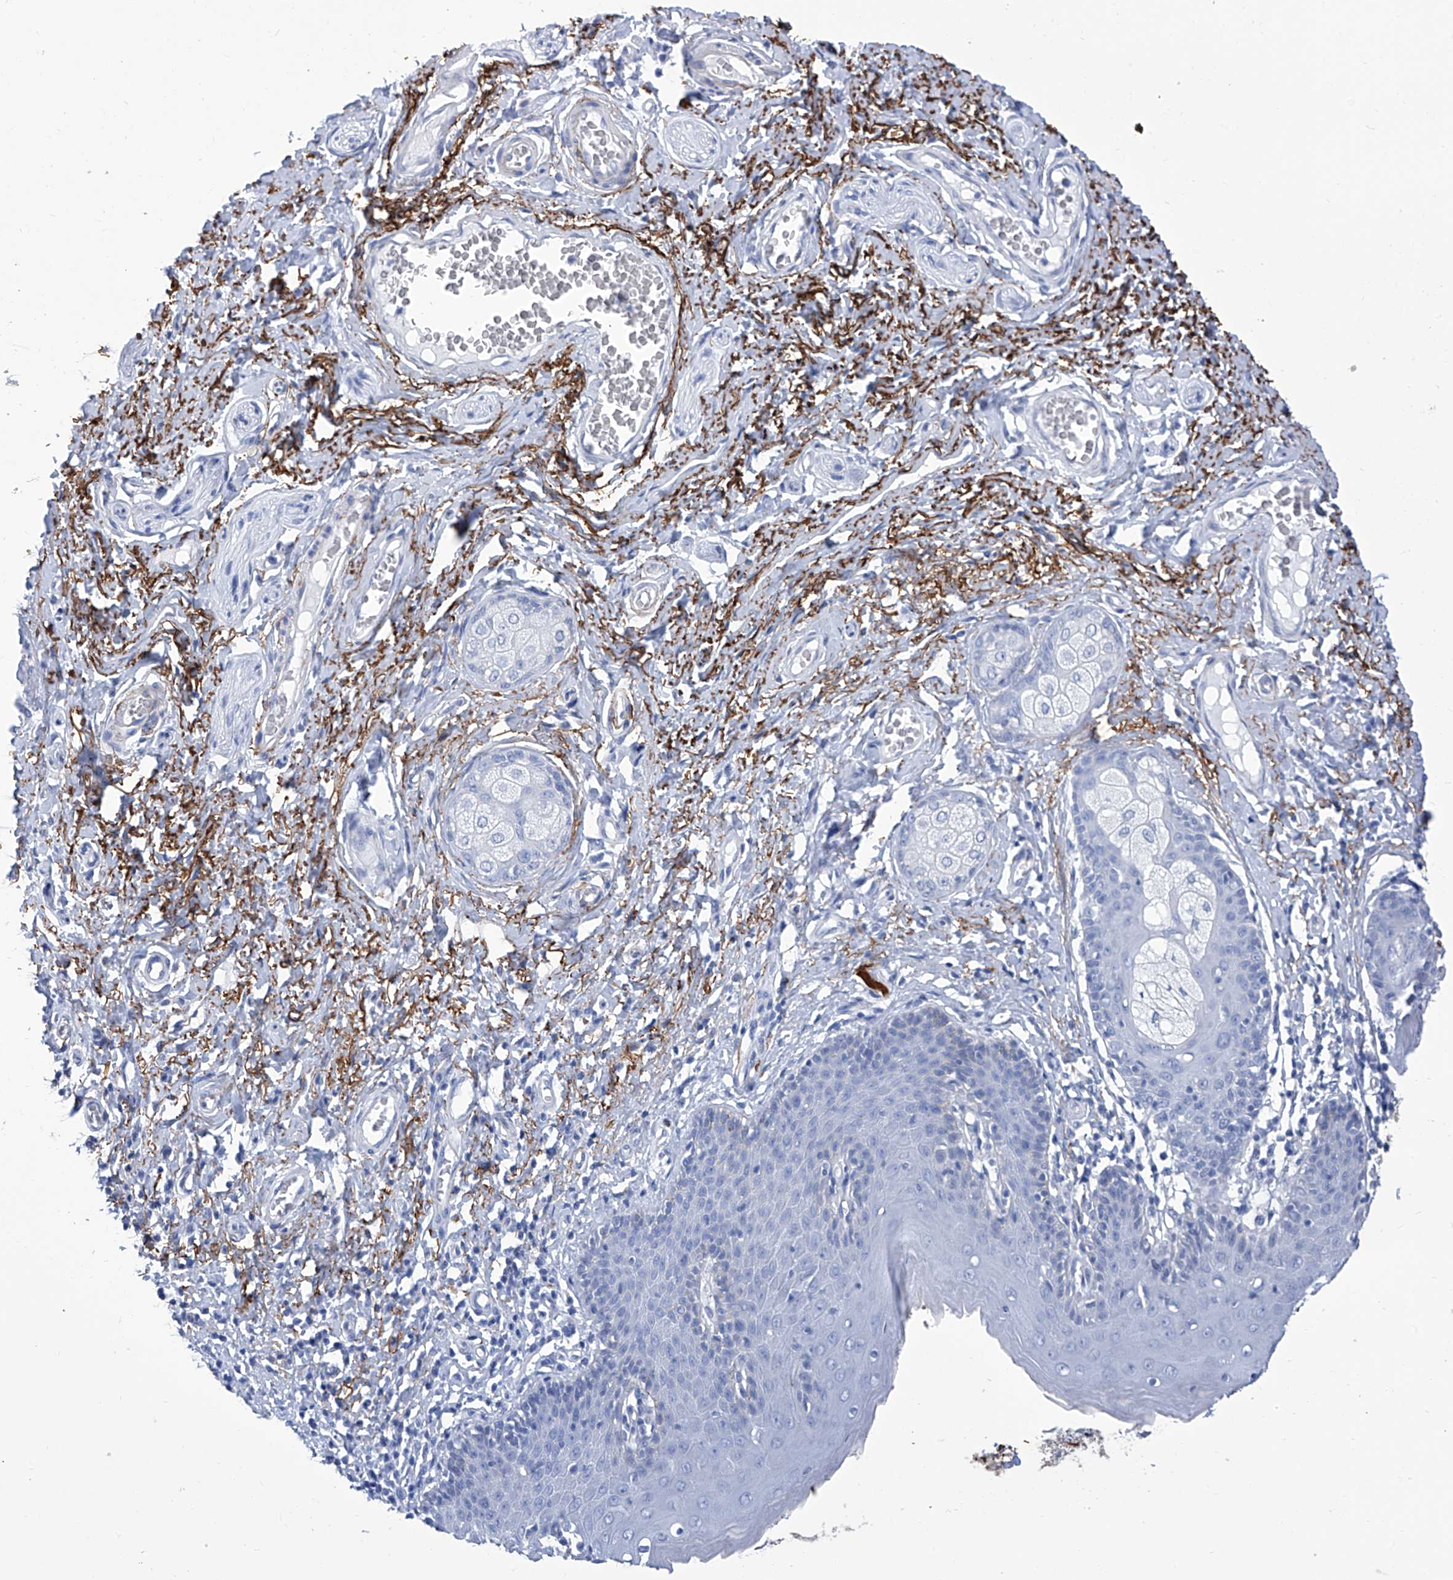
{"staining": {"intensity": "negative", "quantity": "none", "location": "none"}, "tissue": "skin", "cell_type": "Epidermal cells", "image_type": "normal", "snomed": [{"axis": "morphology", "description": "Normal tissue, NOS"}, {"axis": "topography", "description": "Vulva"}], "caption": "High power microscopy micrograph of an IHC photomicrograph of normal skin, revealing no significant expression in epidermal cells.", "gene": "SMS", "patient": {"sex": "female", "age": 66}}